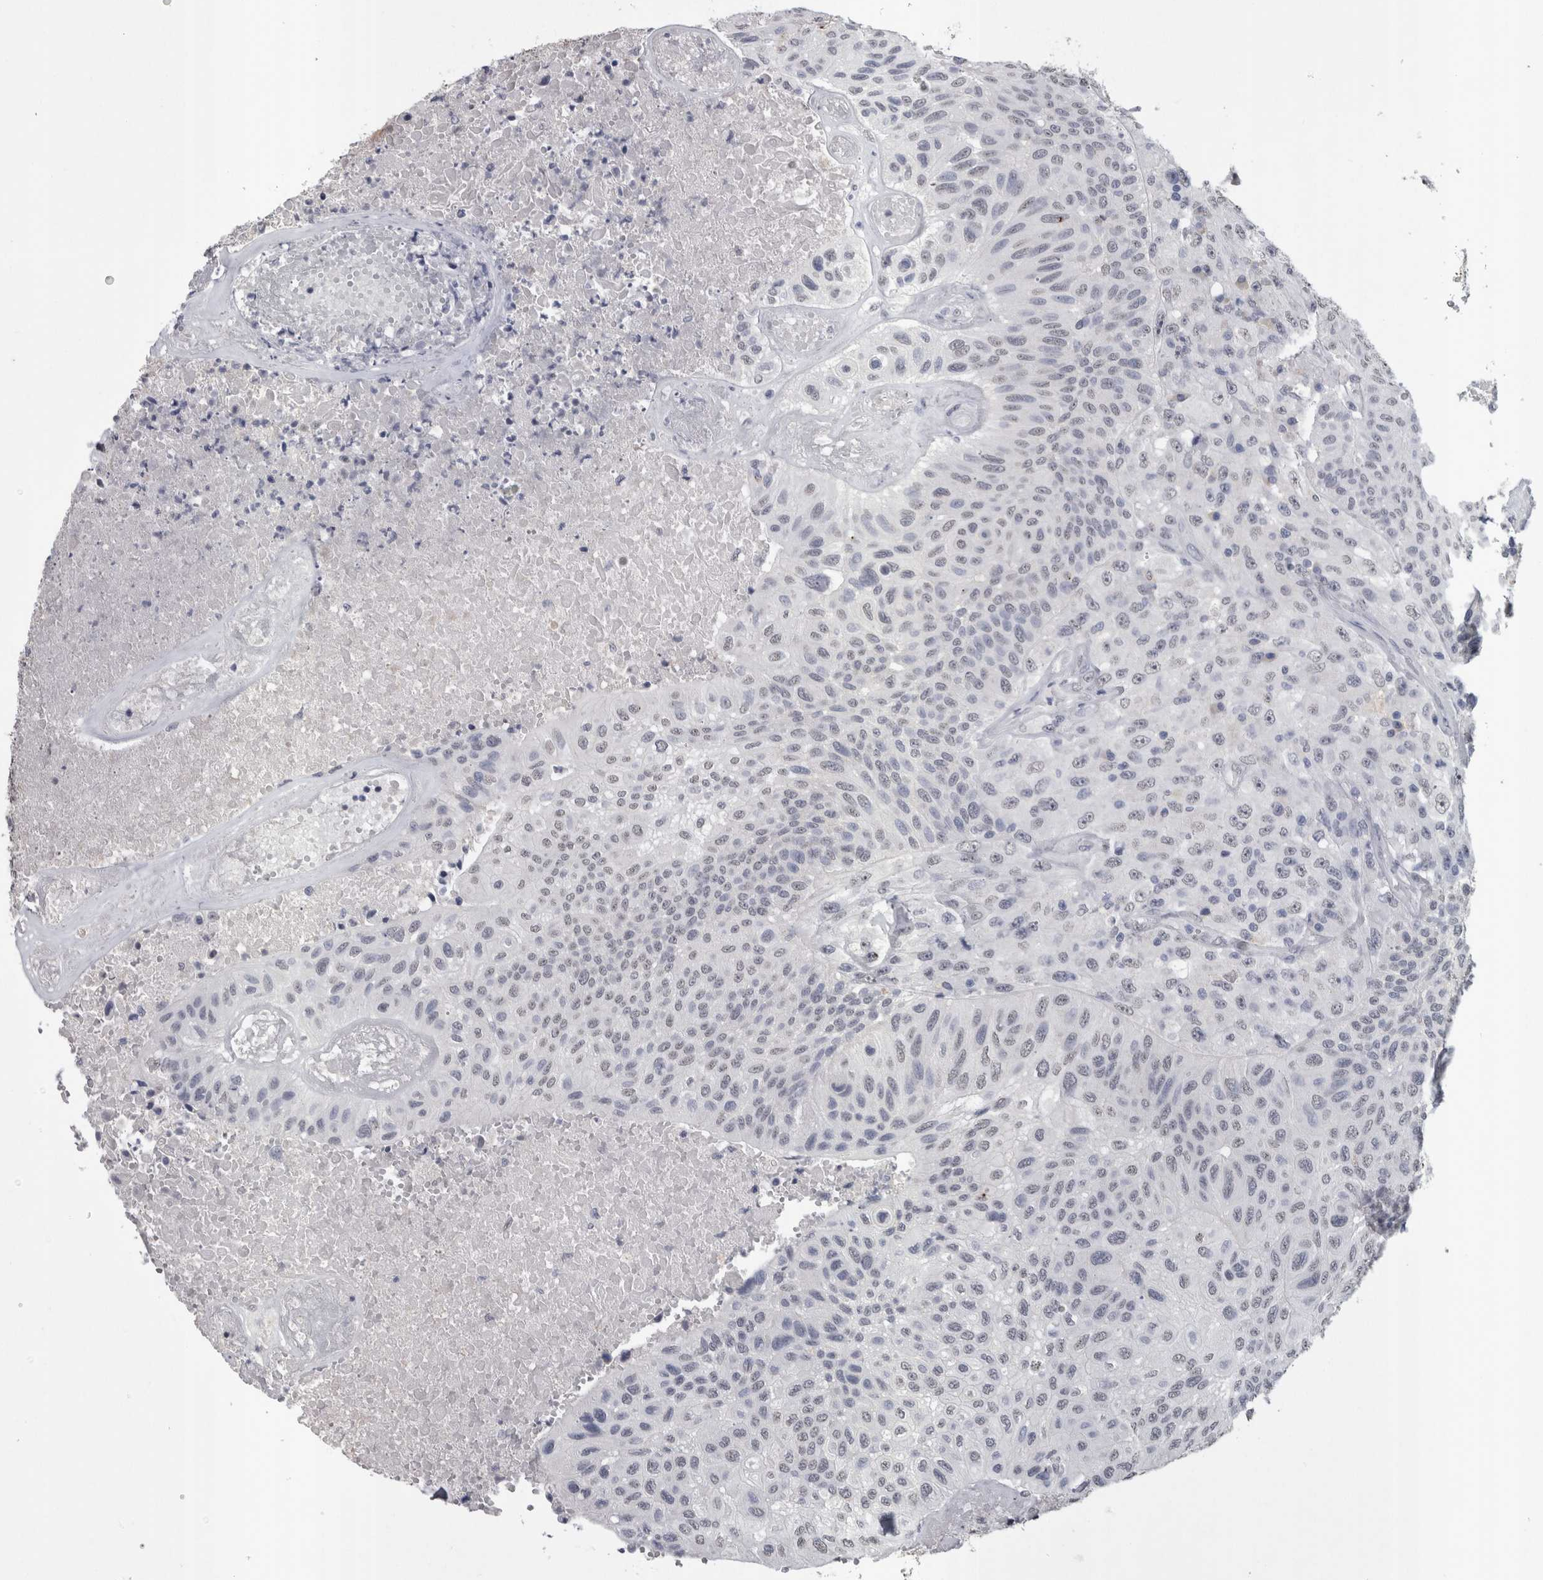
{"staining": {"intensity": "negative", "quantity": "none", "location": "none"}, "tissue": "urothelial cancer", "cell_type": "Tumor cells", "image_type": "cancer", "snomed": [{"axis": "morphology", "description": "Urothelial carcinoma, High grade"}, {"axis": "topography", "description": "Urinary bladder"}], "caption": "This is a photomicrograph of immunohistochemistry (IHC) staining of high-grade urothelial carcinoma, which shows no expression in tumor cells.", "gene": "PAX5", "patient": {"sex": "male", "age": 66}}